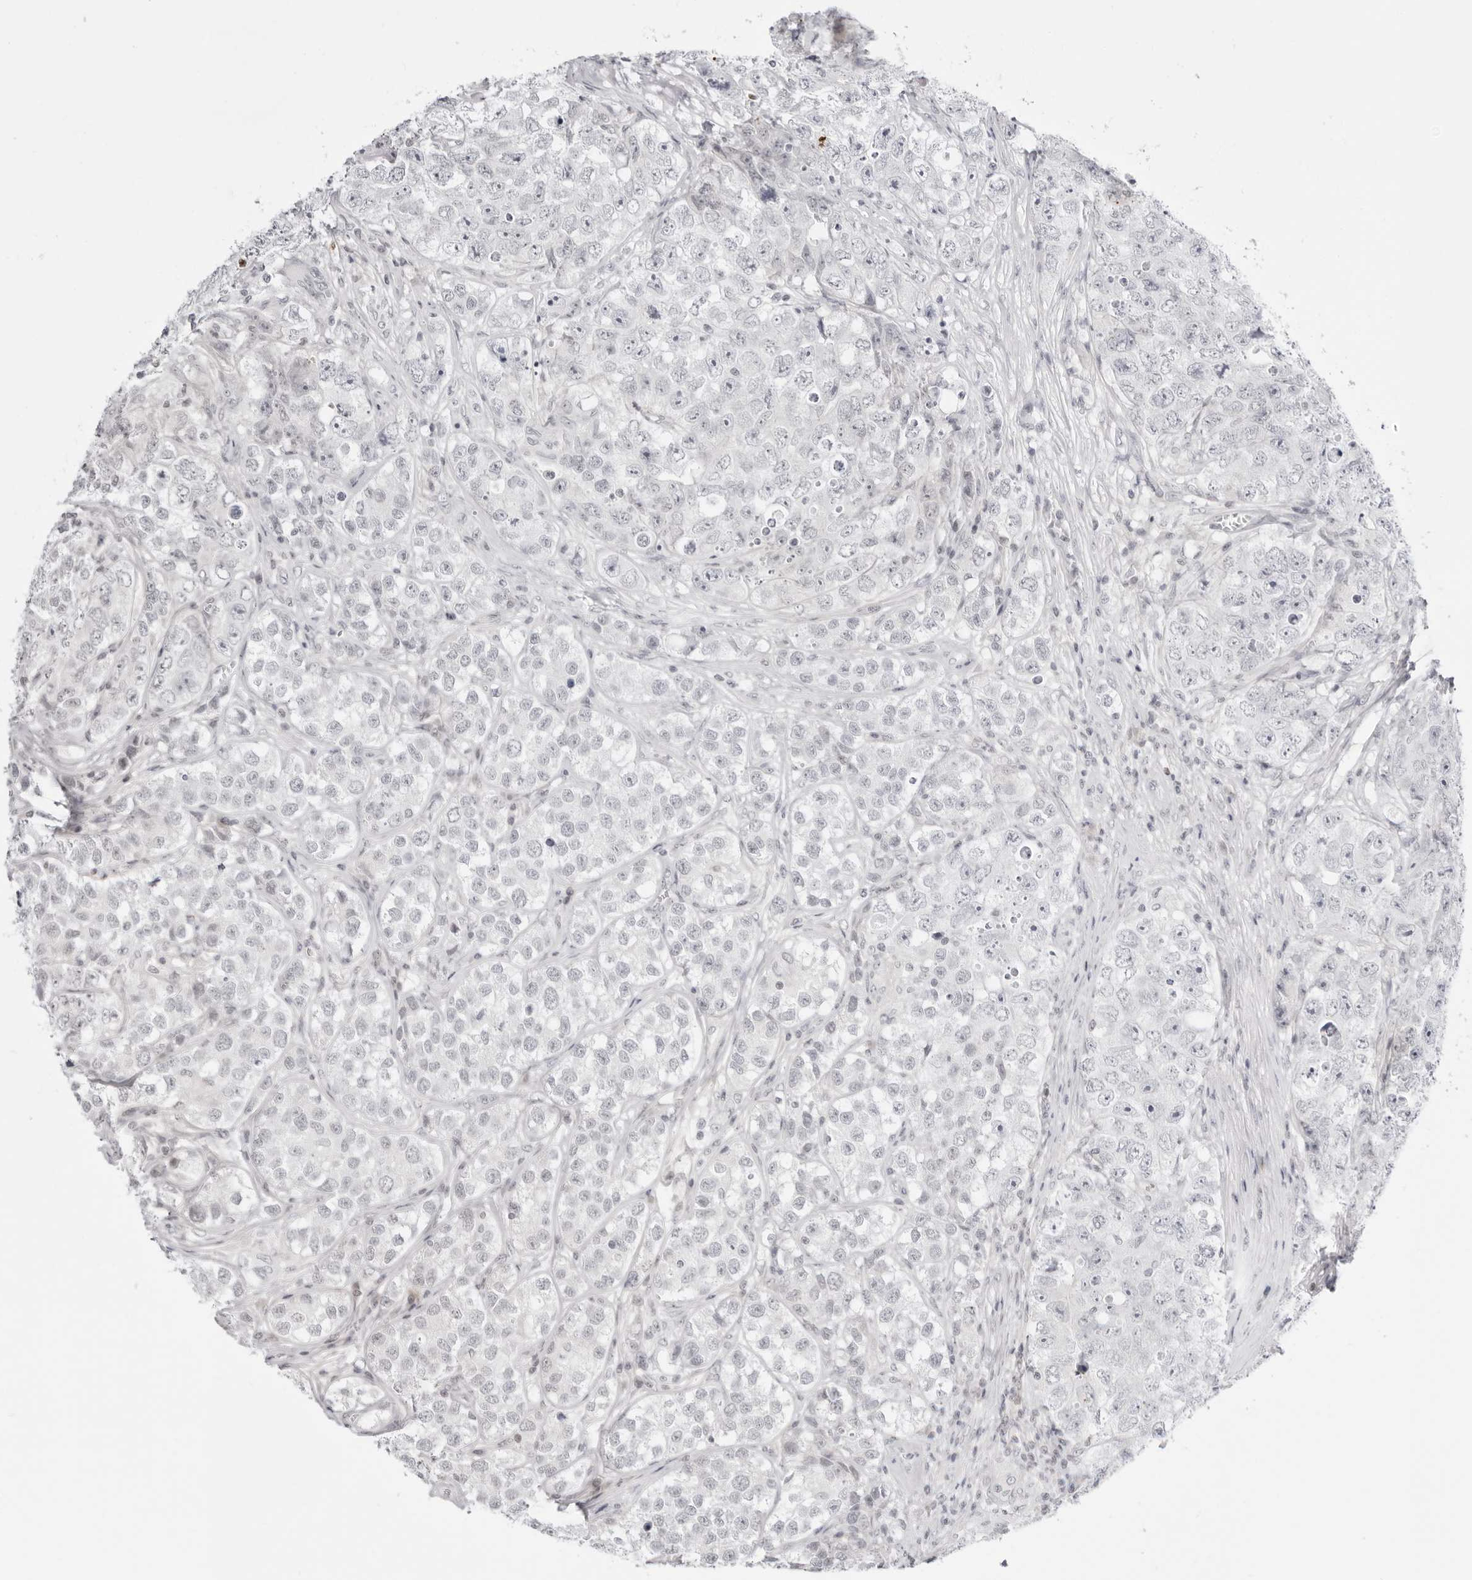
{"staining": {"intensity": "negative", "quantity": "none", "location": "none"}, "tissue": "testis cancer", "cell_type": "Tumor cells", "image_type": "cancer", "snomed": [{"axis": "morphology", "description": "Seminoma, NOS"}, {"axis": "morphology", "description": "Carcinoma, Embryonal, NOS"}, {"axis": "topography", "description": "Testis"}], "caption": "High power microscopy photomicrograph of an immunohistochemistry (IHC) photomicrograph of embryonal carcinoma (testis), revealing no significant staining in tumor cells.", "gene": "PPP2R5C", "patient": {"sex": "male", "age": 43}}